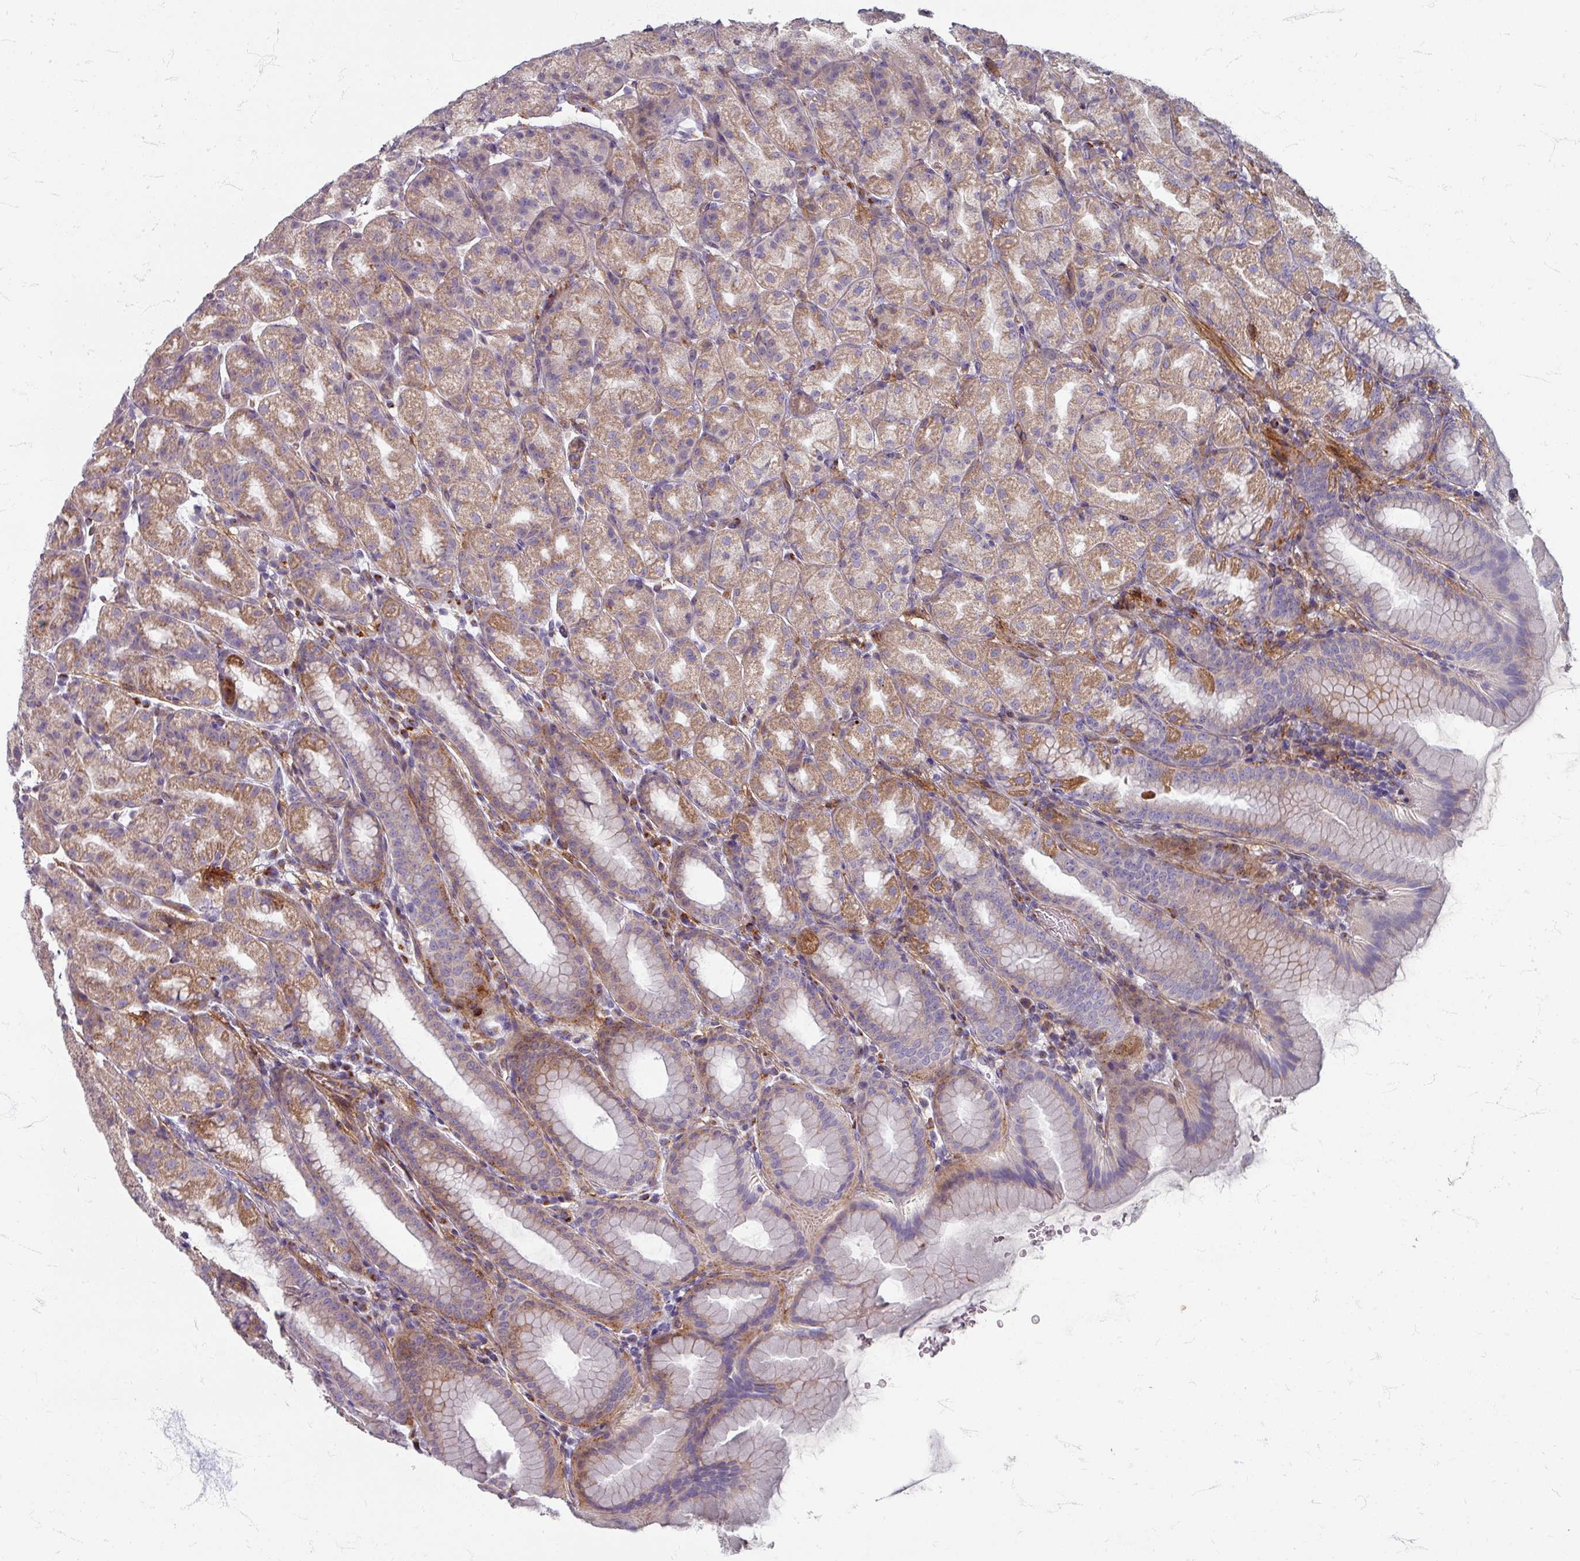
{"staining": {"intensity": "weak", "quantity": "25%-75%", "location": "cytoplasmic/membranous"}, "tissue": "stomach", "cell_type": "Glandular cells", "image_type": "normal", "snomed": [{"axis": "morphology", "description": "Normal tissue, NOS"}, {"axis": "topography", "description": "Stomach, upper"}, {"axis": "topography", "description": "Stomach"}], "caption": "High-magnification brightfield microscopy of benign stomach stained with DAB (3,3'-diaminobenzidine) (brown) and counterstained with hematoxylin (blue). glandular cells exhibit weak cytoplasmic/membranous expression is present in approximately25%-75% of cells.", "gene": "GABARAPL1", "patient": {"sex": "male", "age": 68}}